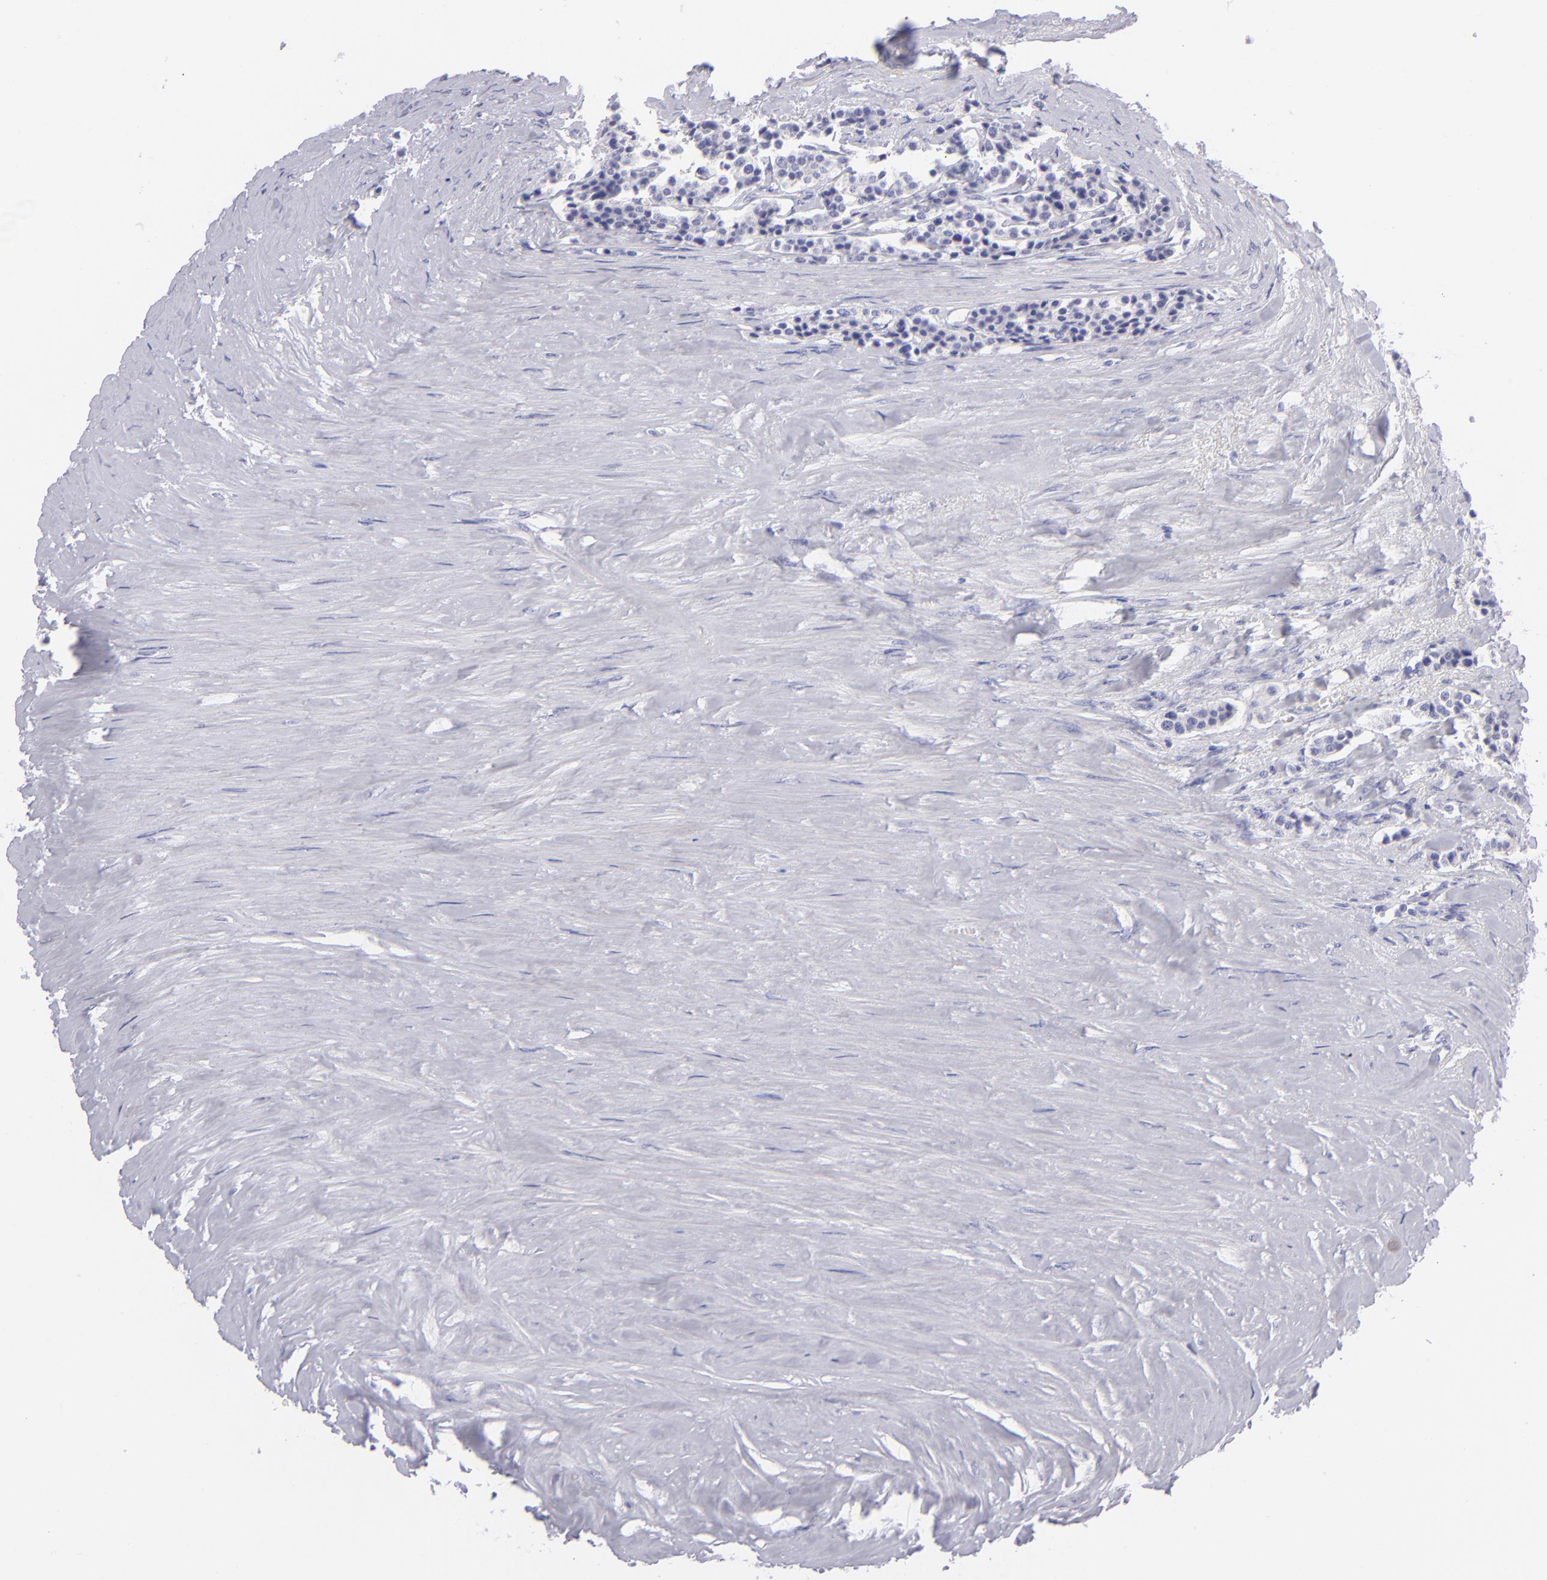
{"staining": {"intensity": "negative", "quantity": "none", "location": "none"}, "tissue": "carcinoid", "cell_type": "Tumor cells", "image_type": "cancer", "snomed": [{"axis": "morphology", "description": "Carcinoid, malignant, NOS"}, {"axis": "topography", "description": "Small intestine"}], "caption": "A histopathology image of carcinoid stained for a protein exhibits no brown staining in tumor cells.", "gene": "SLC1A2", "patient": {"sex": "male", "age": 63}}